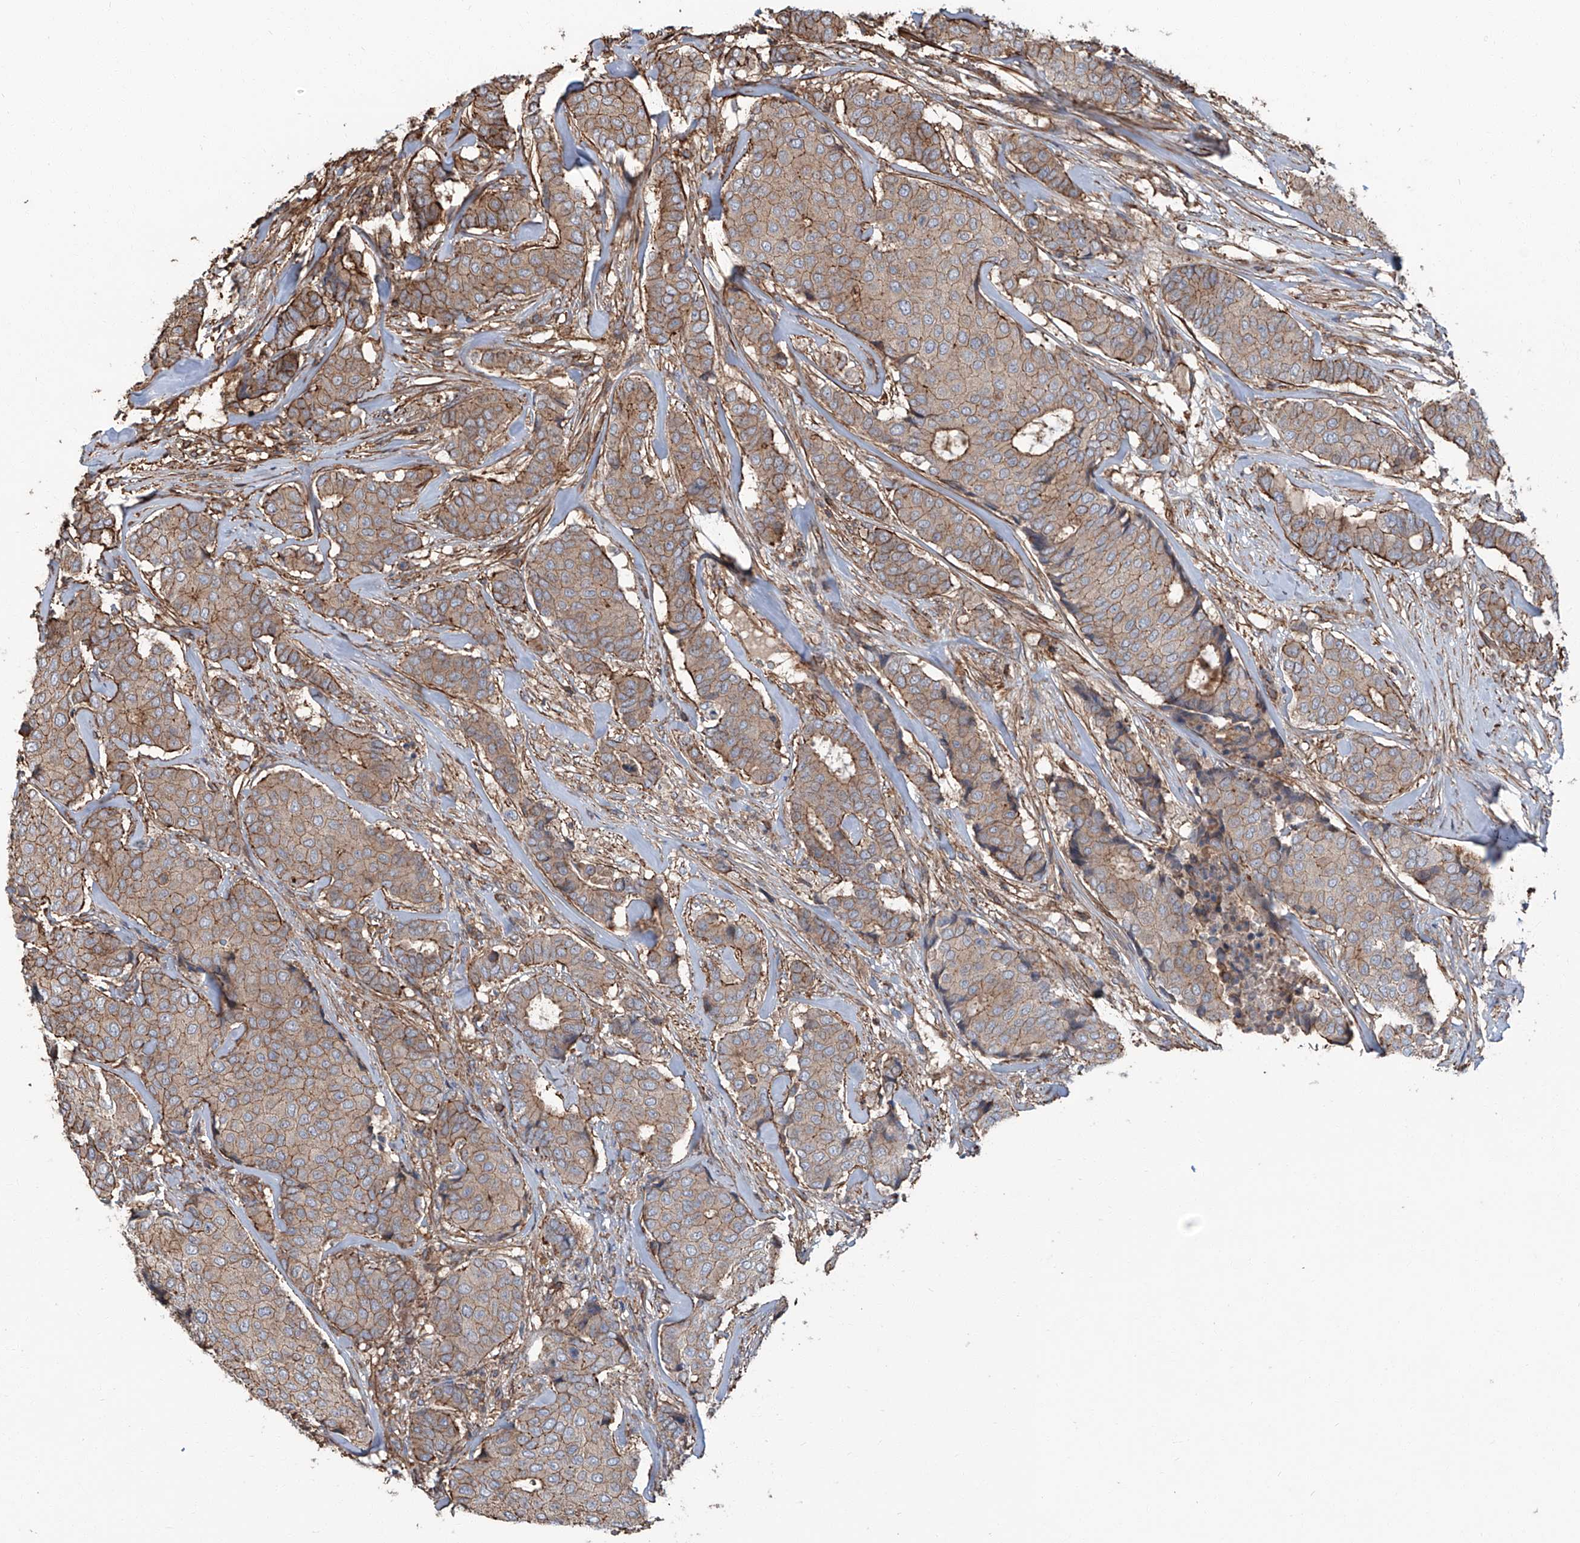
{"staining": {"intensity": "moderate", "quantity": ">75%", "location": "cytoplasmic/membranous"}, "tissue": "breast cancer", "cell_type": "Tumor cells", "image_type": "cancer", "snomed": [{"axis": "morphology", "description": "Duct carcinoma"}, {"axis": "topography", "description": "Breast"}], "caption": "Immunohistochemical staining of infiltrating ductal carcinoma (breast) reveals medium levels of moderate cytoplasmic/membranous protein staining in about >75% of tumor cells.", "gene": "PIEZO2", "patient": {"sex": "female", "age": 75}}